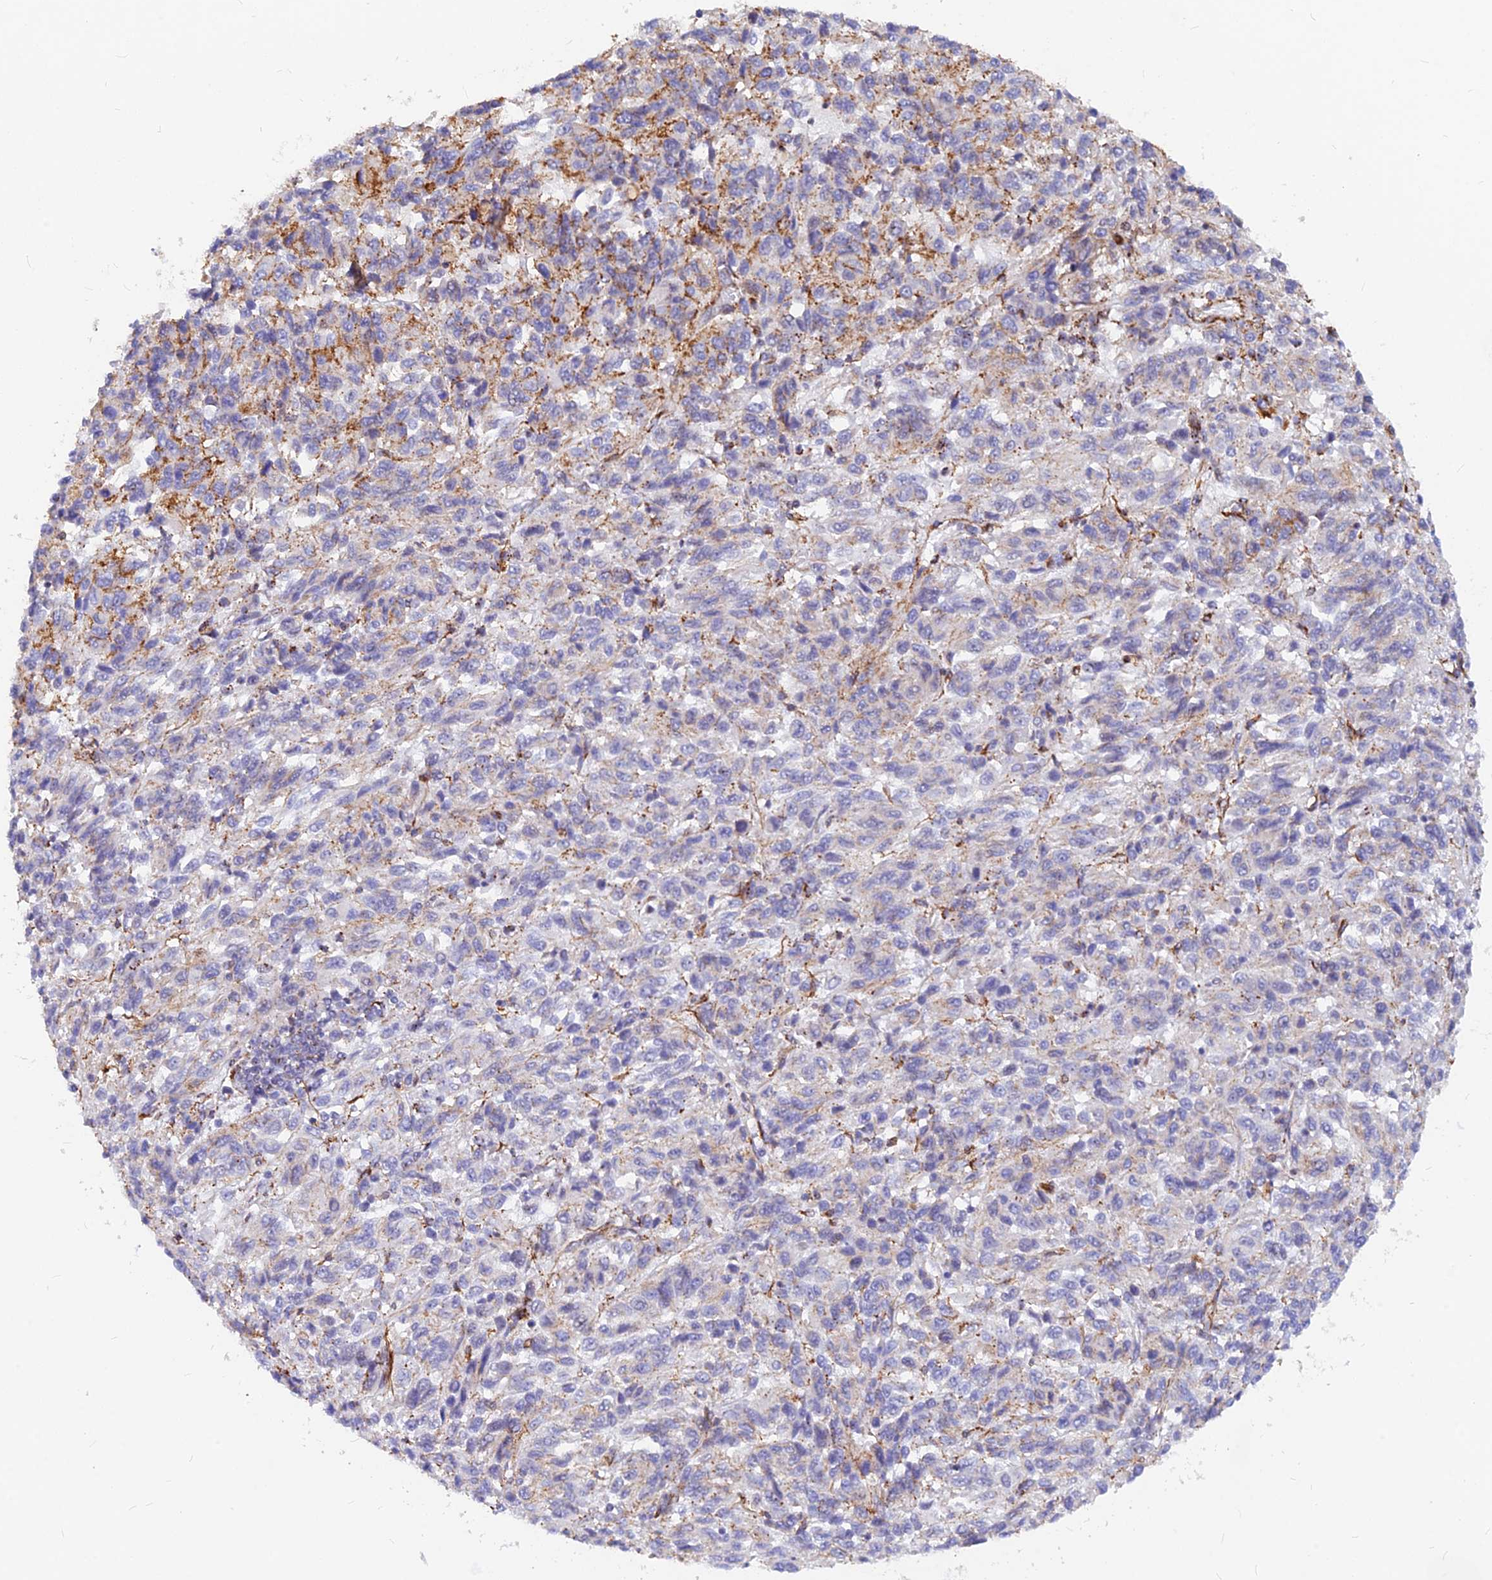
{"staining": {"intensity": "negative", "quantity": "none", "location": "none"}, "tissue": "melanoma", "cell_type": "Tumor cells", "image_type": "cancer", "snomed": [{"axis": "morphology", "description": "Malignant melanoma, Metastatic site"}, {"axis": "topography", "description": "Lung"}], "caption": "Malignant melanoma (metastatic site) stained for a protein using immunohistochemistry shows no expression tumor cells.", "gene": "VSTM2L", "patient": {"sex": "male", "age": 64}}